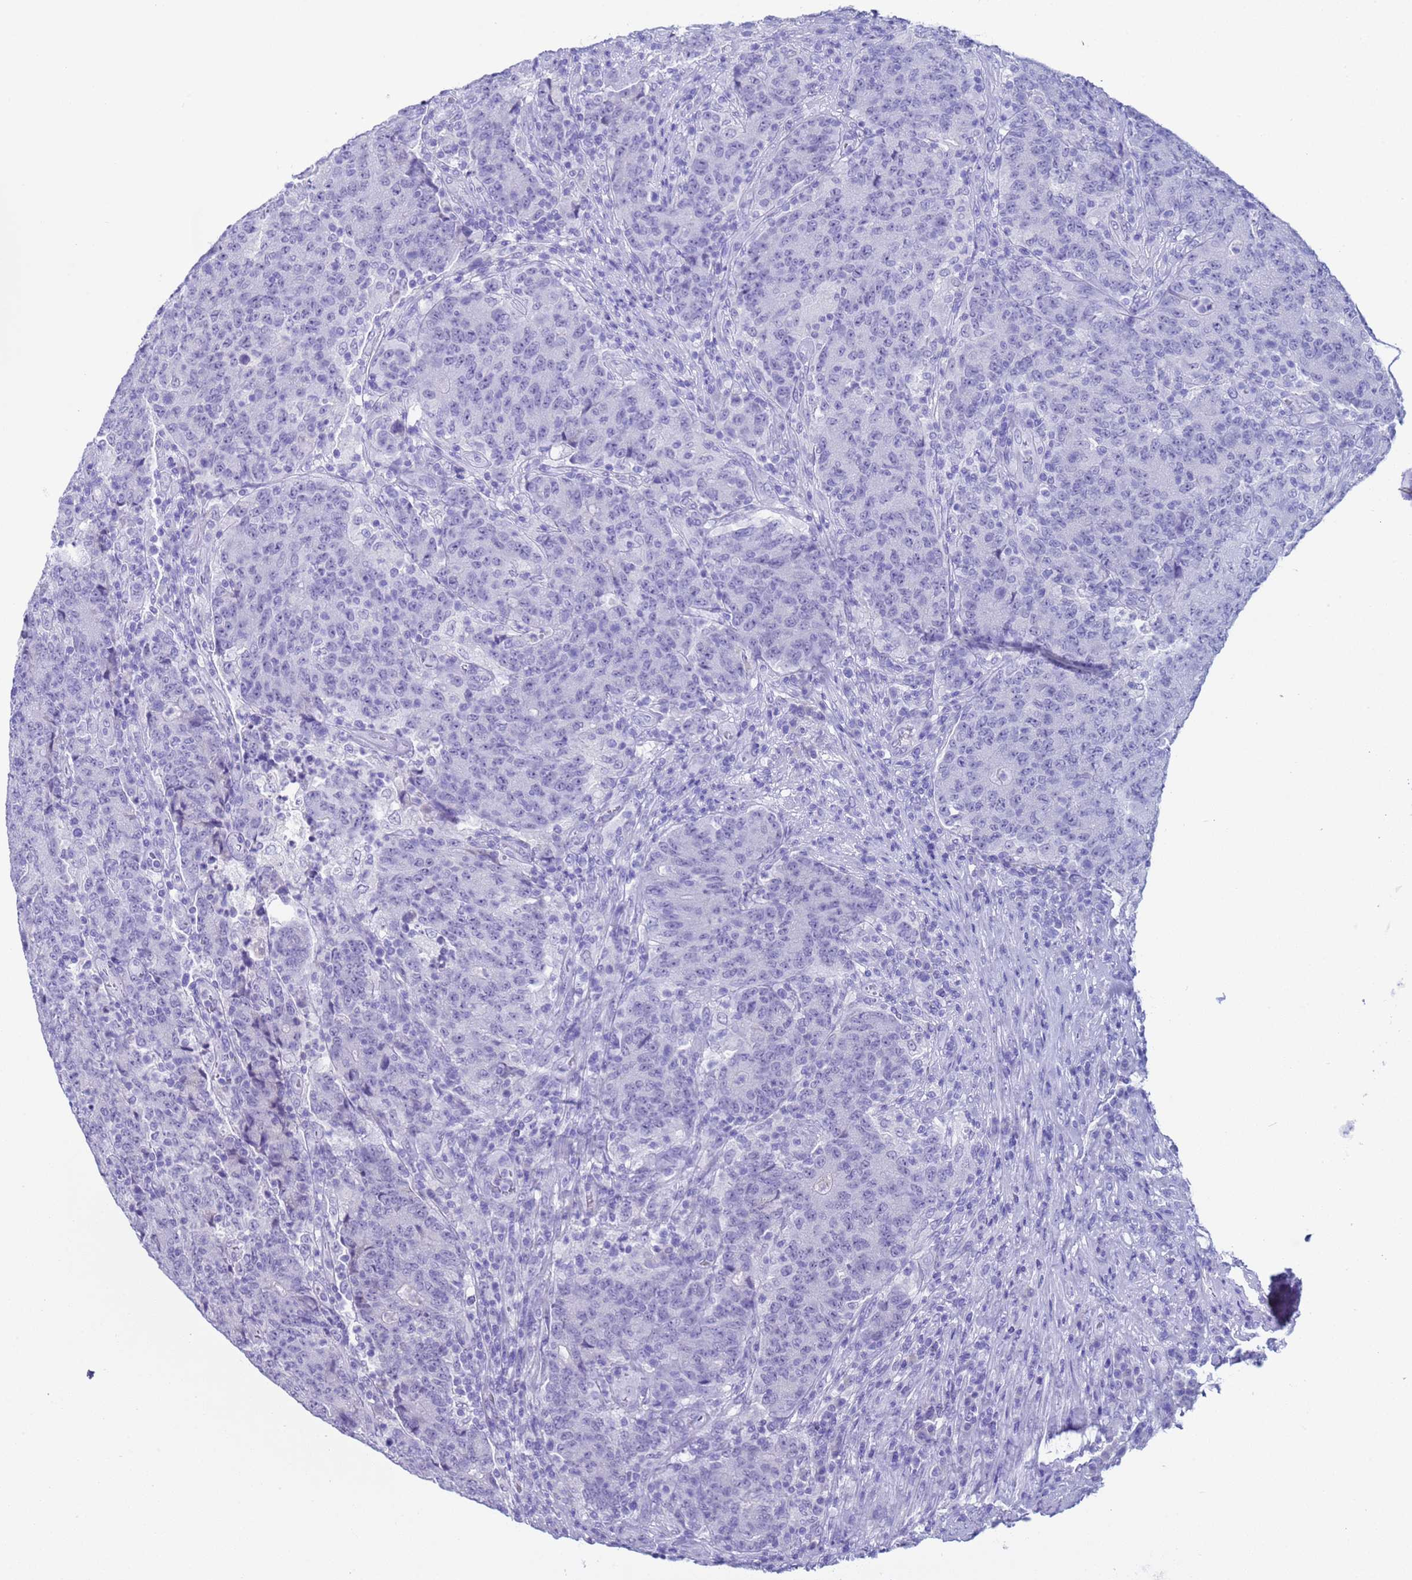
{"staining": {"intensity": "negative", "quantity": "none", "location": "none"}, "tissue": "colorectal cancer", "cell_type": "Tumor cells", "image_type": "cancer", "snomed": [{"axis": "morphology", "description": "Adenocarcinoma, NOS"}, {"axis": "topography", "description": "Colon"}], "caption": "DAB (3,3'-diaminobenzidine) immunohistochemical staining of colorectal cancer demonstrates no significant staining in tumor cells.", "gene": "CKM", "patient": {"sex": "female", "age": 75}}